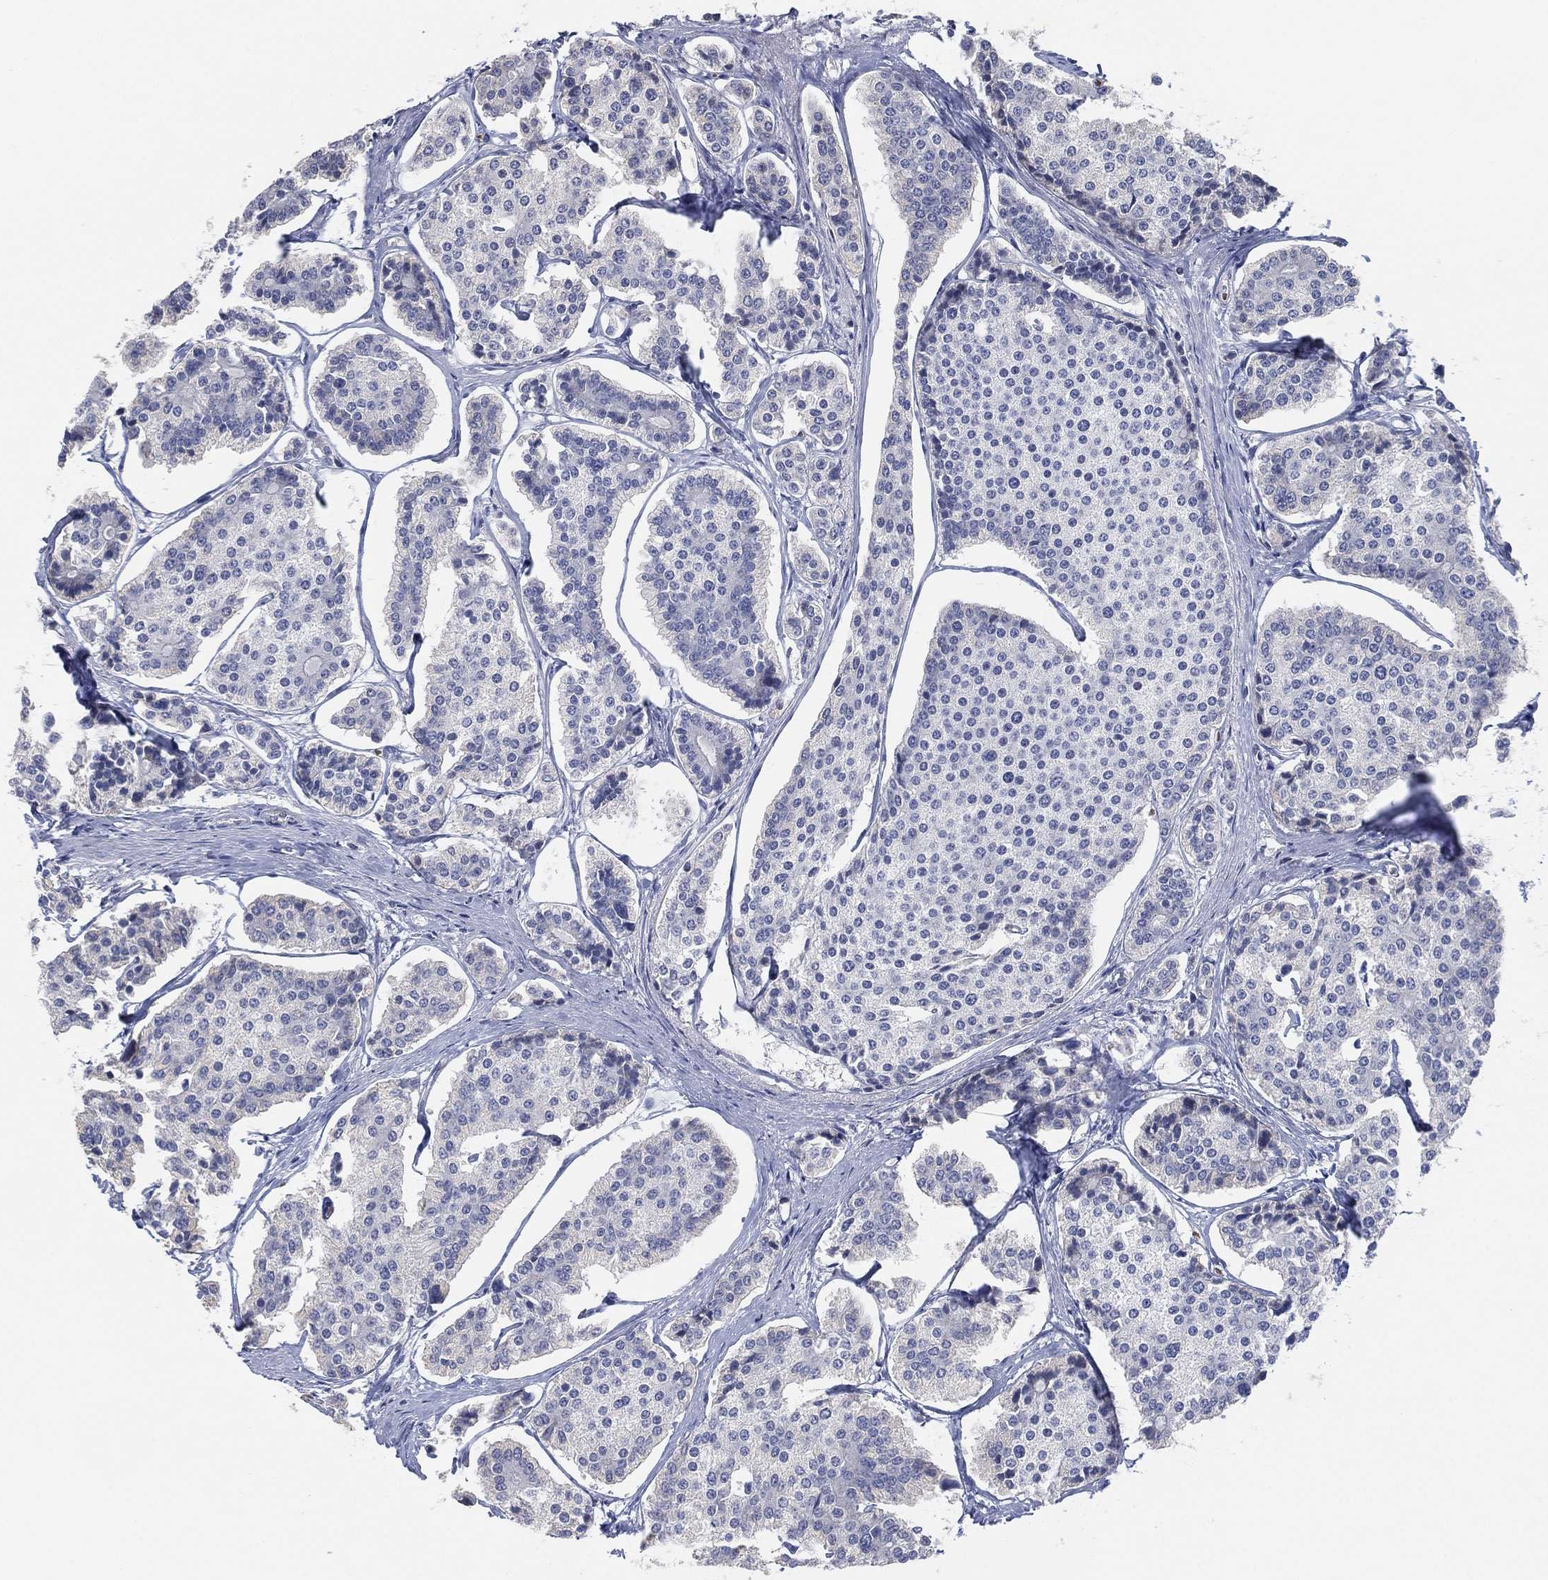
{"staining": {"intensity": "negative", "quantity": "none", "location": "none"}, "tissue": "carcinoid", "cell_type": "Tumor cells", "image_type": "cancer", "snomed": [{"axis": "morphology", "description": "Carcinoid, malignant, NOS"}, {"axis": "topography", "description": "Small intestine"}], "caption": "Photomicrograph shows no protein positivity in tumor cells of carcinoid tissue.", "gene": "CFTR", "patient": {"sex": "female", "age": 65}}